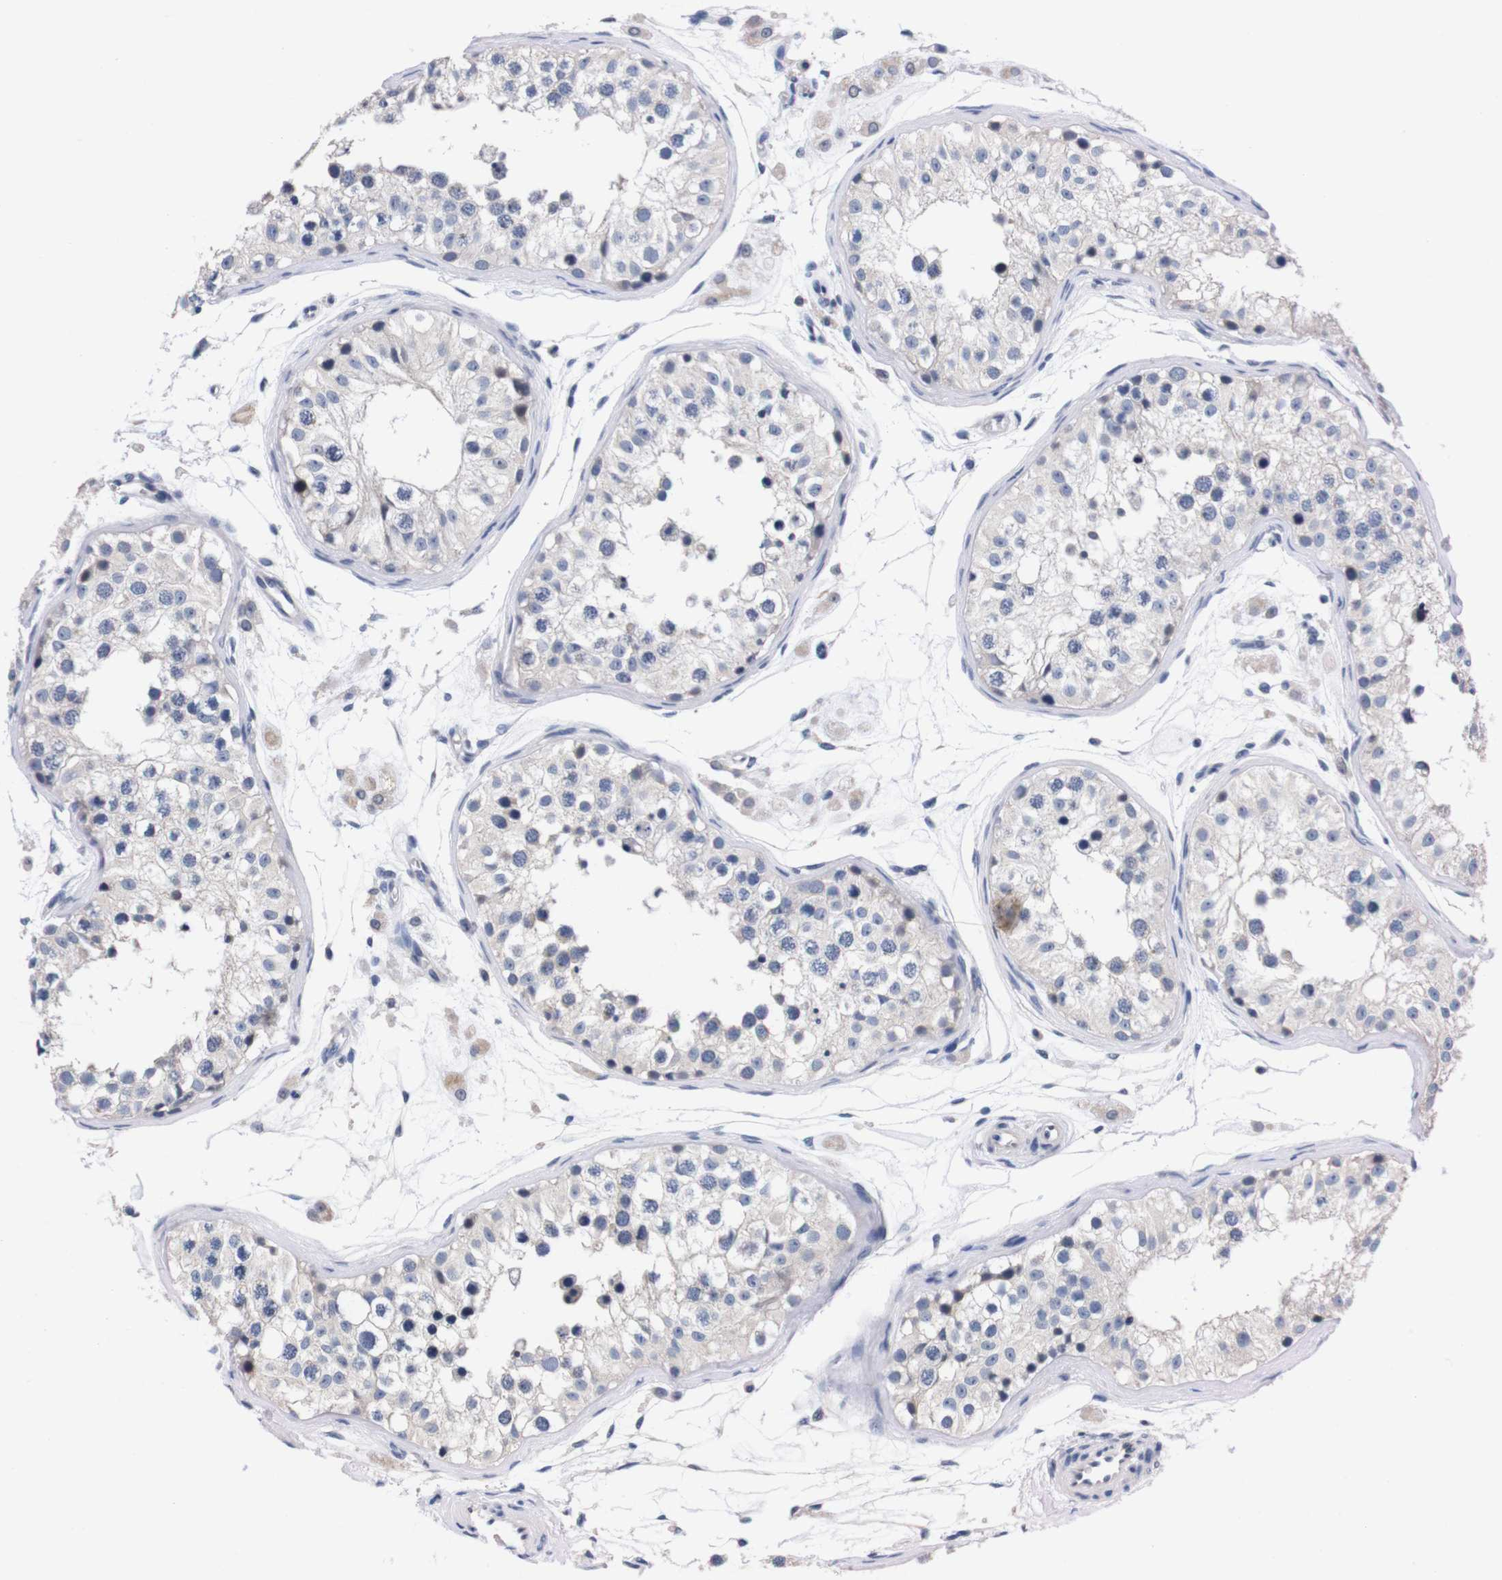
{"staining": {"intensity": "negative", "quantity": "none", "location": "none"}, "tissue": "testis", "cell_type": "Cells in seminiferous ducts", "image_type": "normal", "snomed": [{"axis": "morphology", "description": "Normal tissue, NOS"}, {"axis": "morphology", "description": "Adenocarcinoma, metastatic, NOS"}, {"axis": "topography", "description": "Testis"}], "caption": "Immunohistochemistry (IHC) micrograph of normal human testis stained for a protein (brown), which shows no positivity in cells in seminiferous ducts.", "gene": "TNFRSF21", "patient": {"sex": "male", "age": 26}}